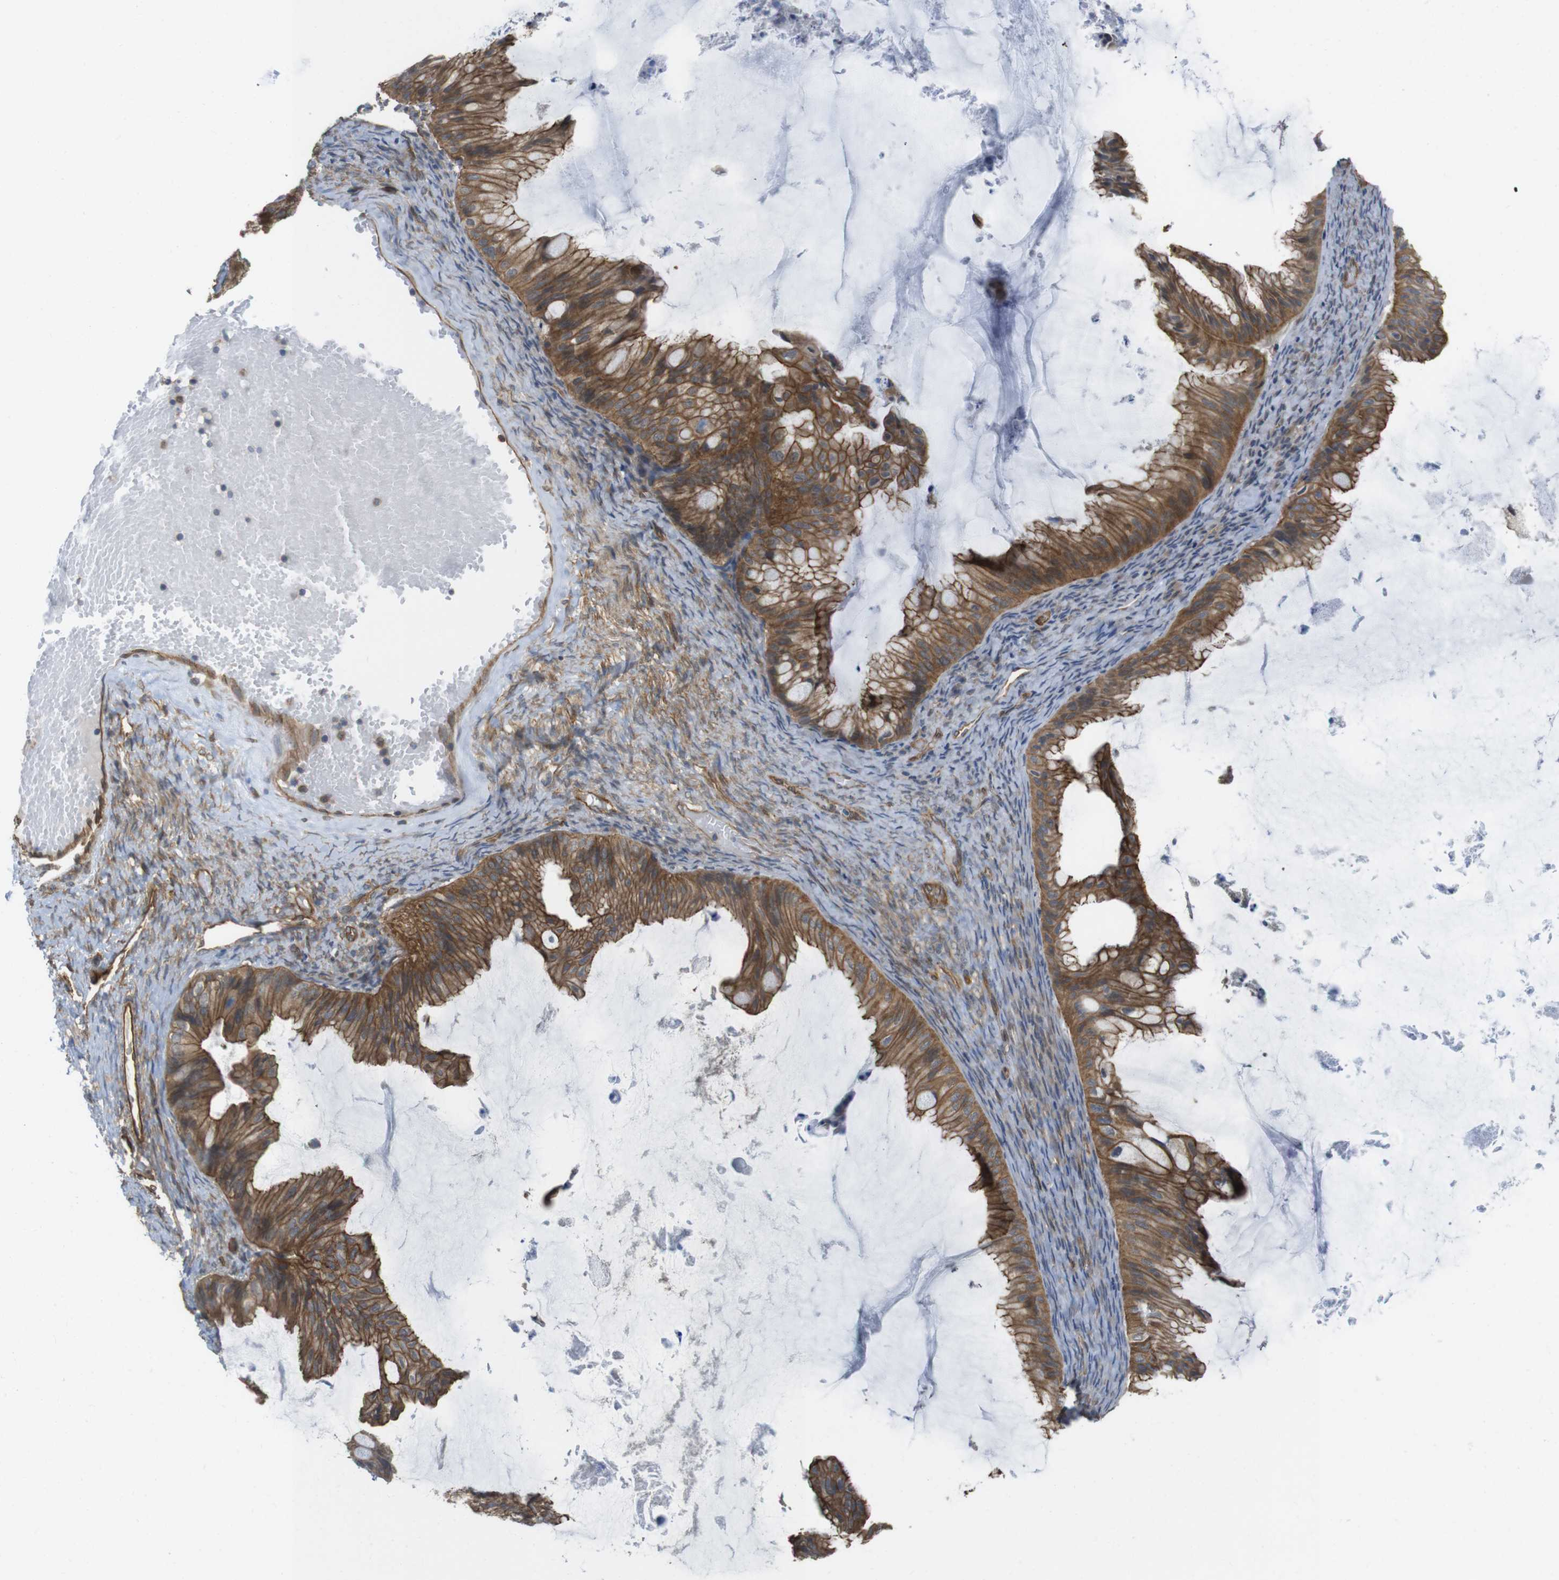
{"staining": {"intensity": "strong", "quantity": ">75%", "location": "cytoplasmic/membranous"}, "tissue": "ovarian cancer", "cell_type": "Tumor cells", "image_type": "cancer", "snomed": [{"axis": "morphology", "description": "Cystadenocarcinoma, mucinous, NOS"}, {"axis": "topography", "description": "Ovary"}], "caption": "Immunohistochemistry (IHC) histopathology image of human mucinous cystadenocarcinoma (ovarian) stained for a protein (brown), which demonstrates high levels of strong cytoplasmic/membranous expression in approximately >75% of tumor cells.", "gene": "ZDHHC5", "patient": {"sex": "female", "age": 61}}